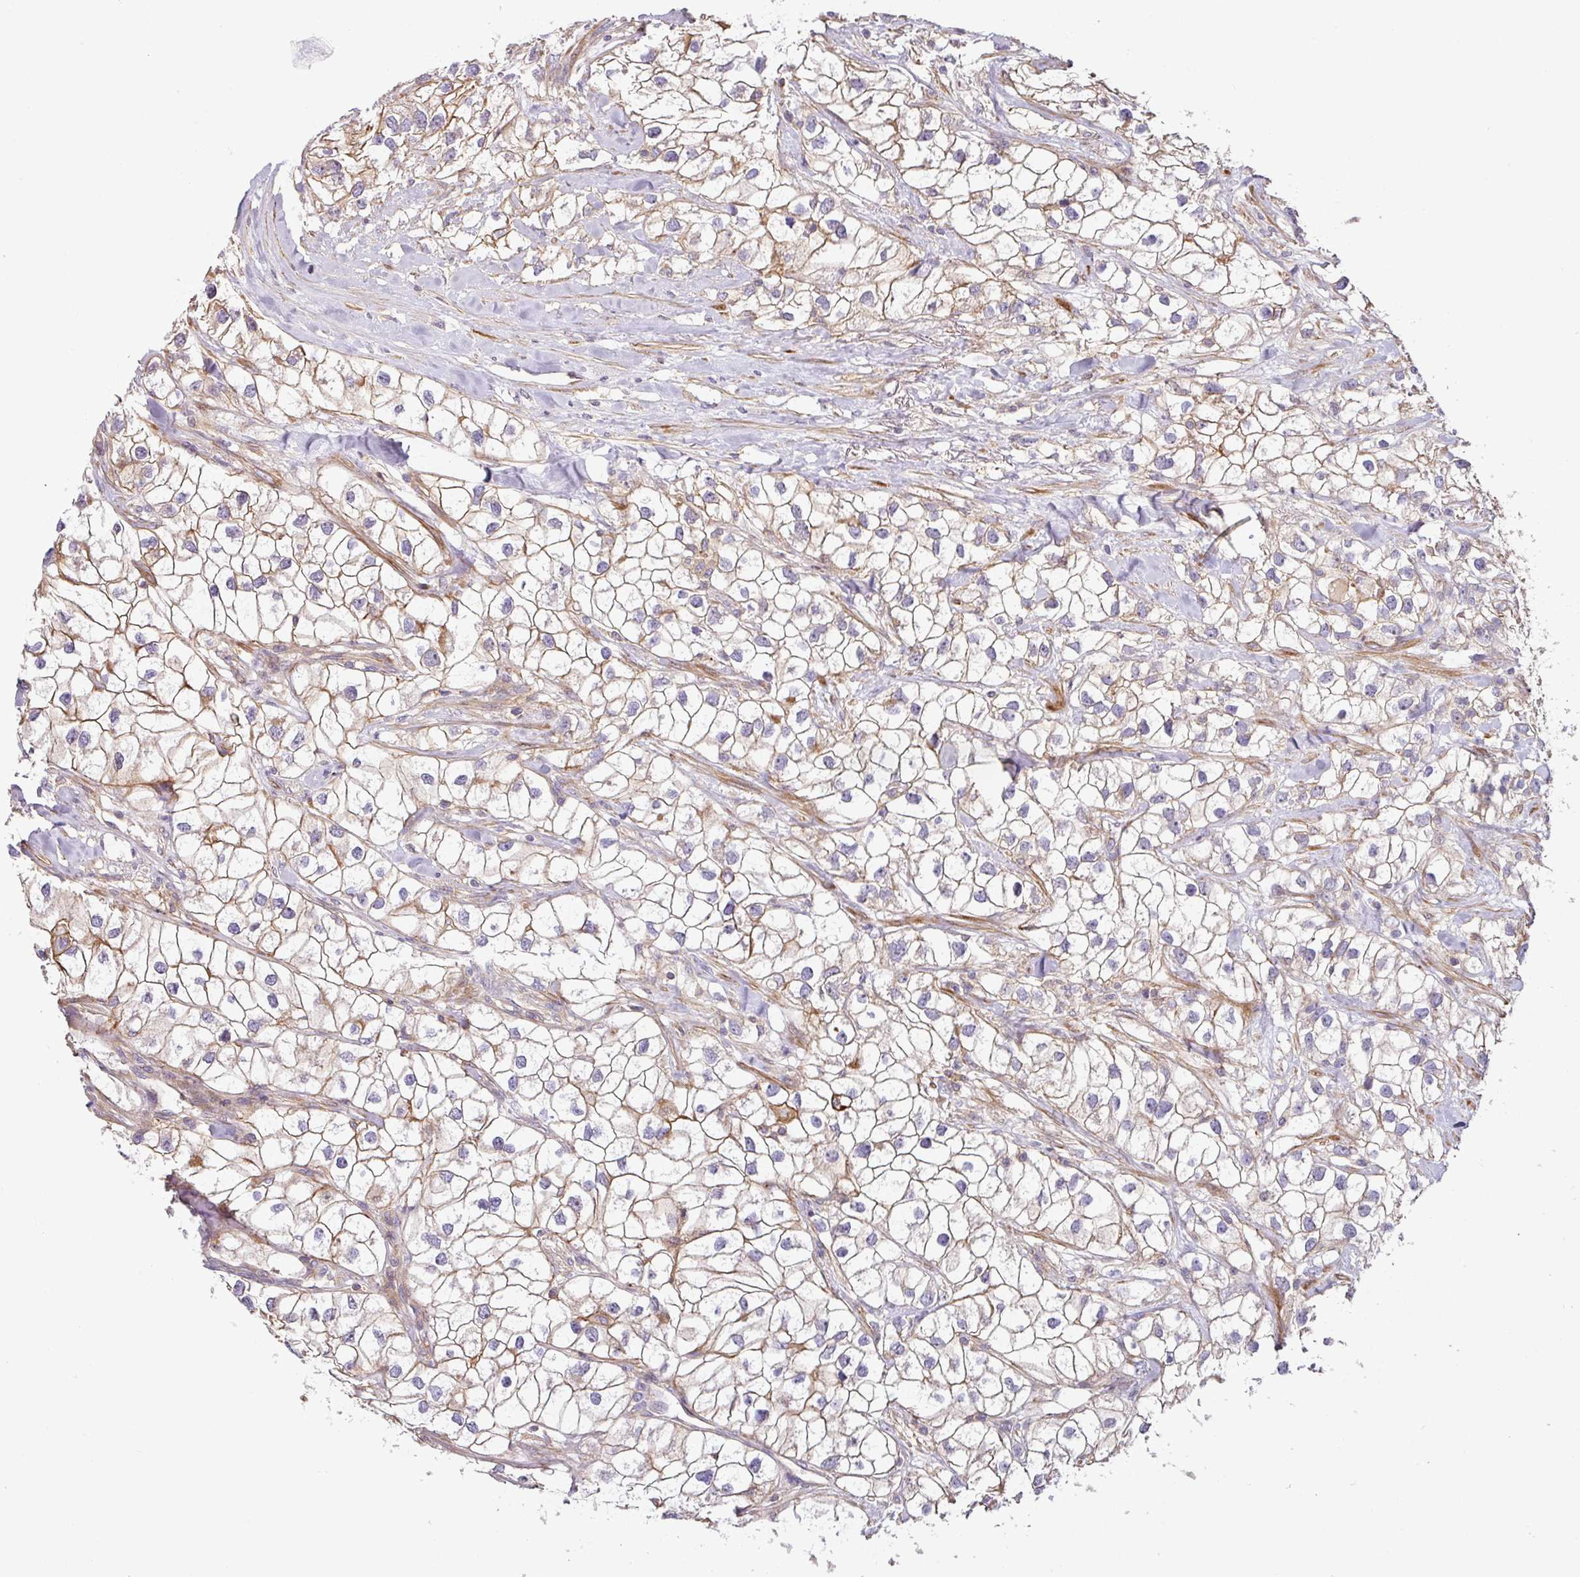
{"staining": {"intensity": "negative", "quantity": "none", "location": "none"}, "tissue": "renal cancer", "cell_type": "Tumor cells", "image_type": "cancer", "snomed": [{"axis": "morphology", "description": "Adenocarcinoma, NOS"}, {"axis": "topography", "description": "Kidney"}], "caption": "Immunohistochemistry histopathology image of neoplastic tissue: human adenocarcinoma (renal) stained with DAB (3,3'-diaminobenzidine) shows no significant protein expression in tumor cells.", "gene": "CASP2", "patient": {"sex": "male", "age": 59}}